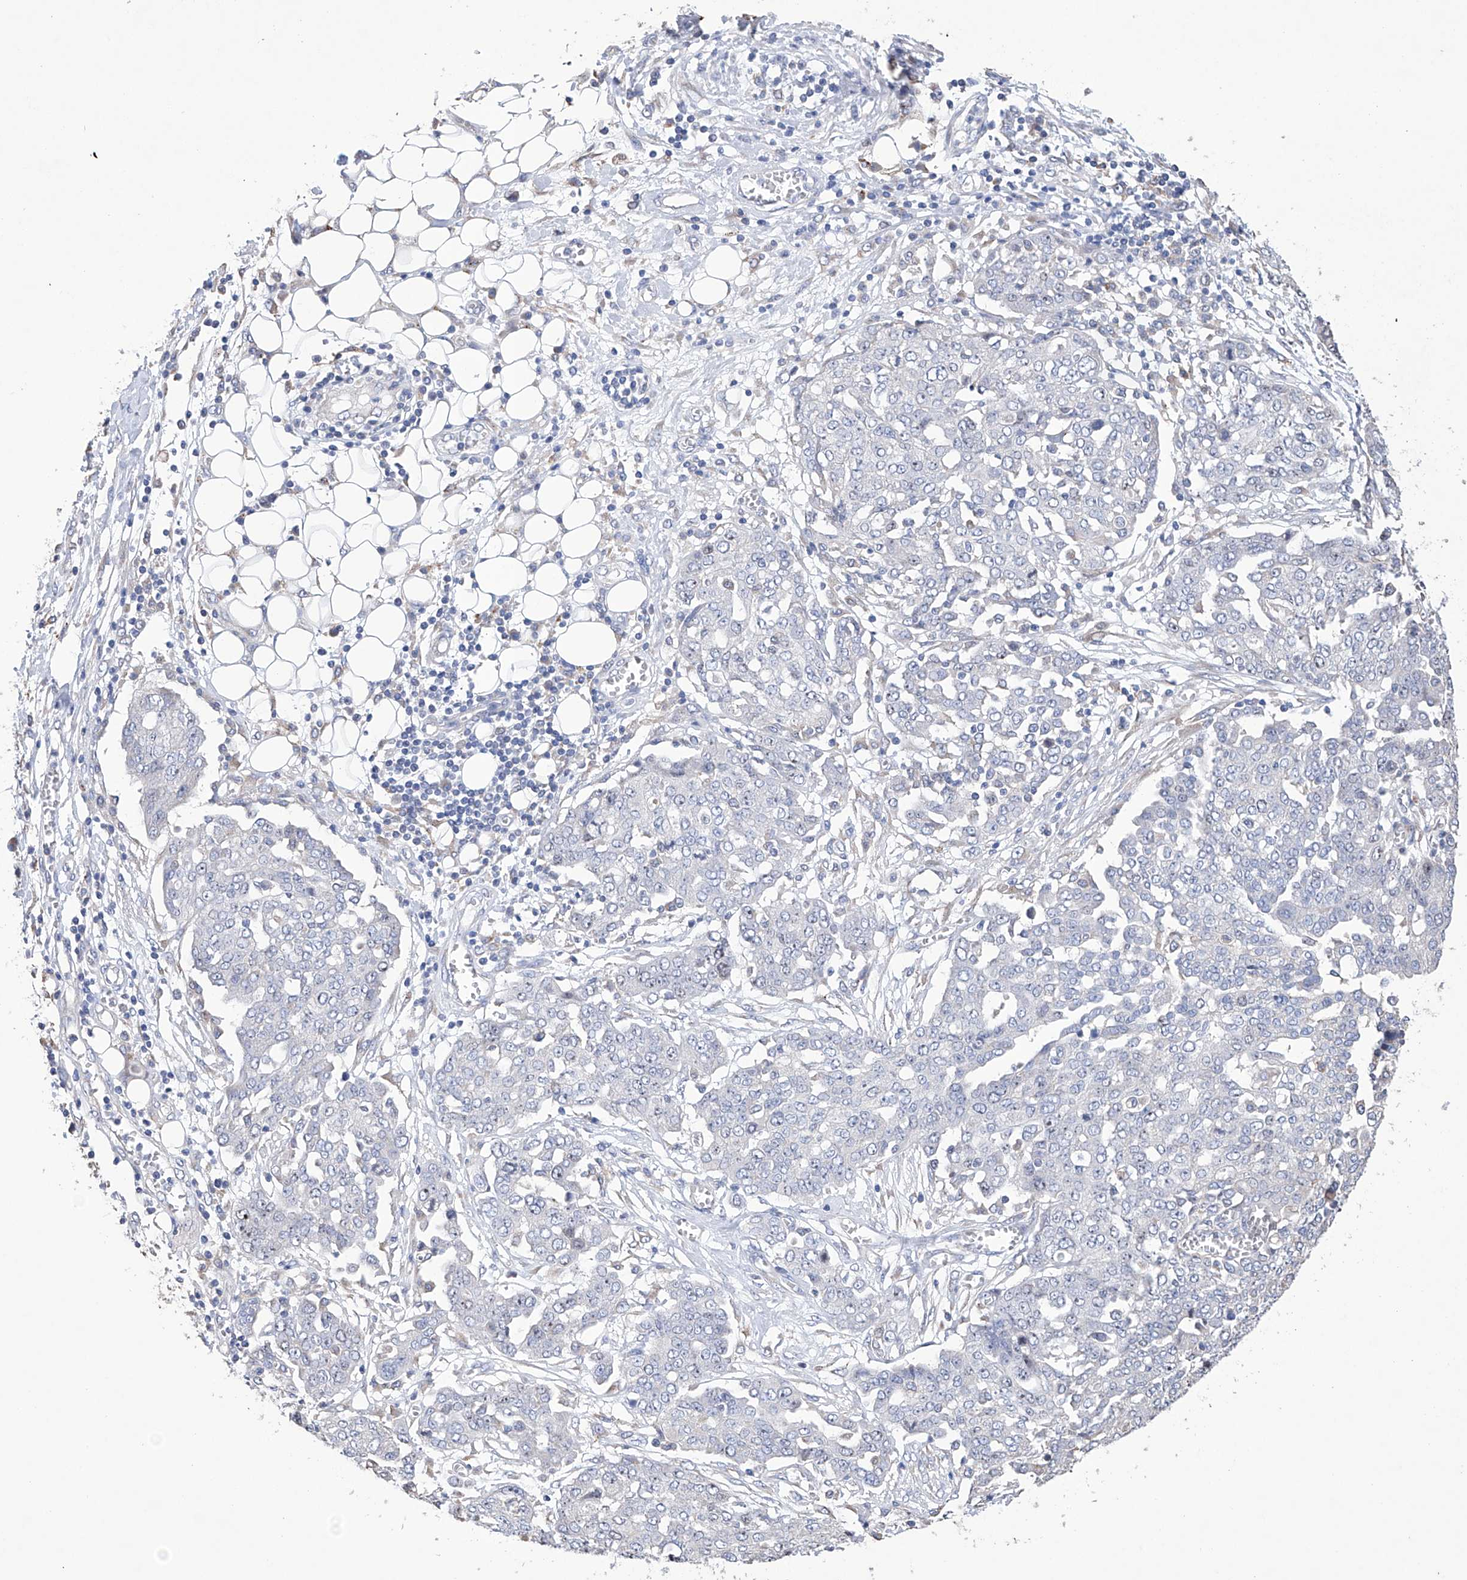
{"staining": {"intensity": "negative", "quantity": "none", "location": "none"}, "tissue": "ovarian cancer", "cell_type": "Tumor cells", "image_type": "cancer", "snomed": [{"axis": "morphology", "description": "Cystadenocarcinoma, serous, NOS"}, {"axis": "topography", "description": "Soft tissue"}, {"axis": "topography", "description": "Ovary"}], "caption": "DAB immunohistochemical staining of ovarian cancer (serous cystadenocarcinoma) shows no significant expression in tumor cells.", "gene": "AFG1L", "patient": {"sex": "female", "age": 57}}